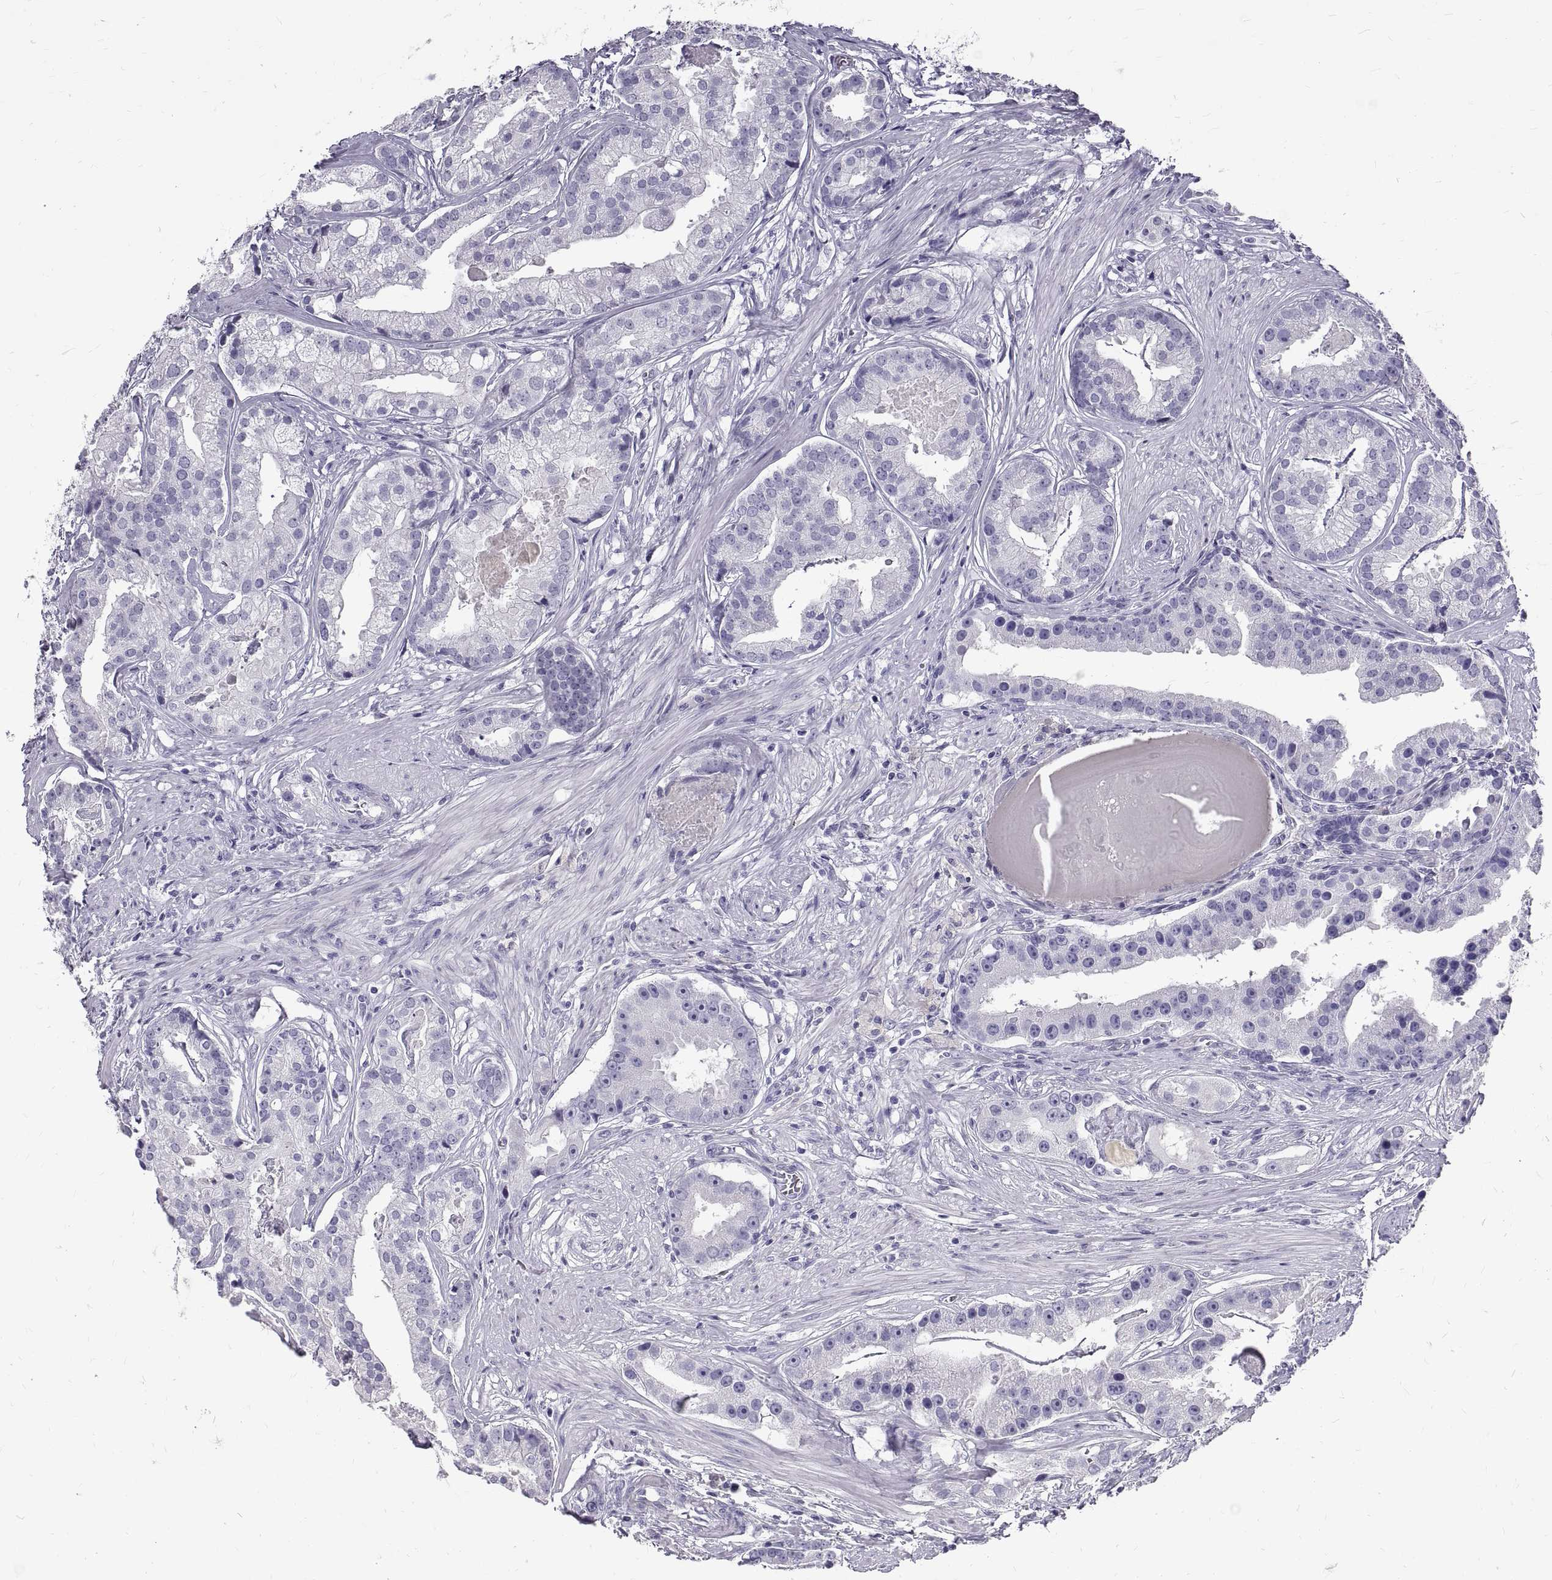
{"staining": {"intensity": "negative", "quantity": "none", "location": "none"}, "tissue": "prostate cancer", "cell_type": "Tumor cells", "image_type": "cancer", "snomed": [{"axis": "morphology", "description": "Adenocarcinoma, NOS"}, {"axis": "topography", "description": "Prostate and seminal vesicle, NOS"}, {"axis": "topography", "description": "Prostate"}], "caption": "Tumor cells are negative for brown protein staining in adenocarcinoma (prostate). Brightfield microscopy of immunohistochemistry stained with DAB (brown) and hematoxylin (blue), captured at high magnification.", "gene": "GNG12", "patient": {"sex": "male", "age": 44}}